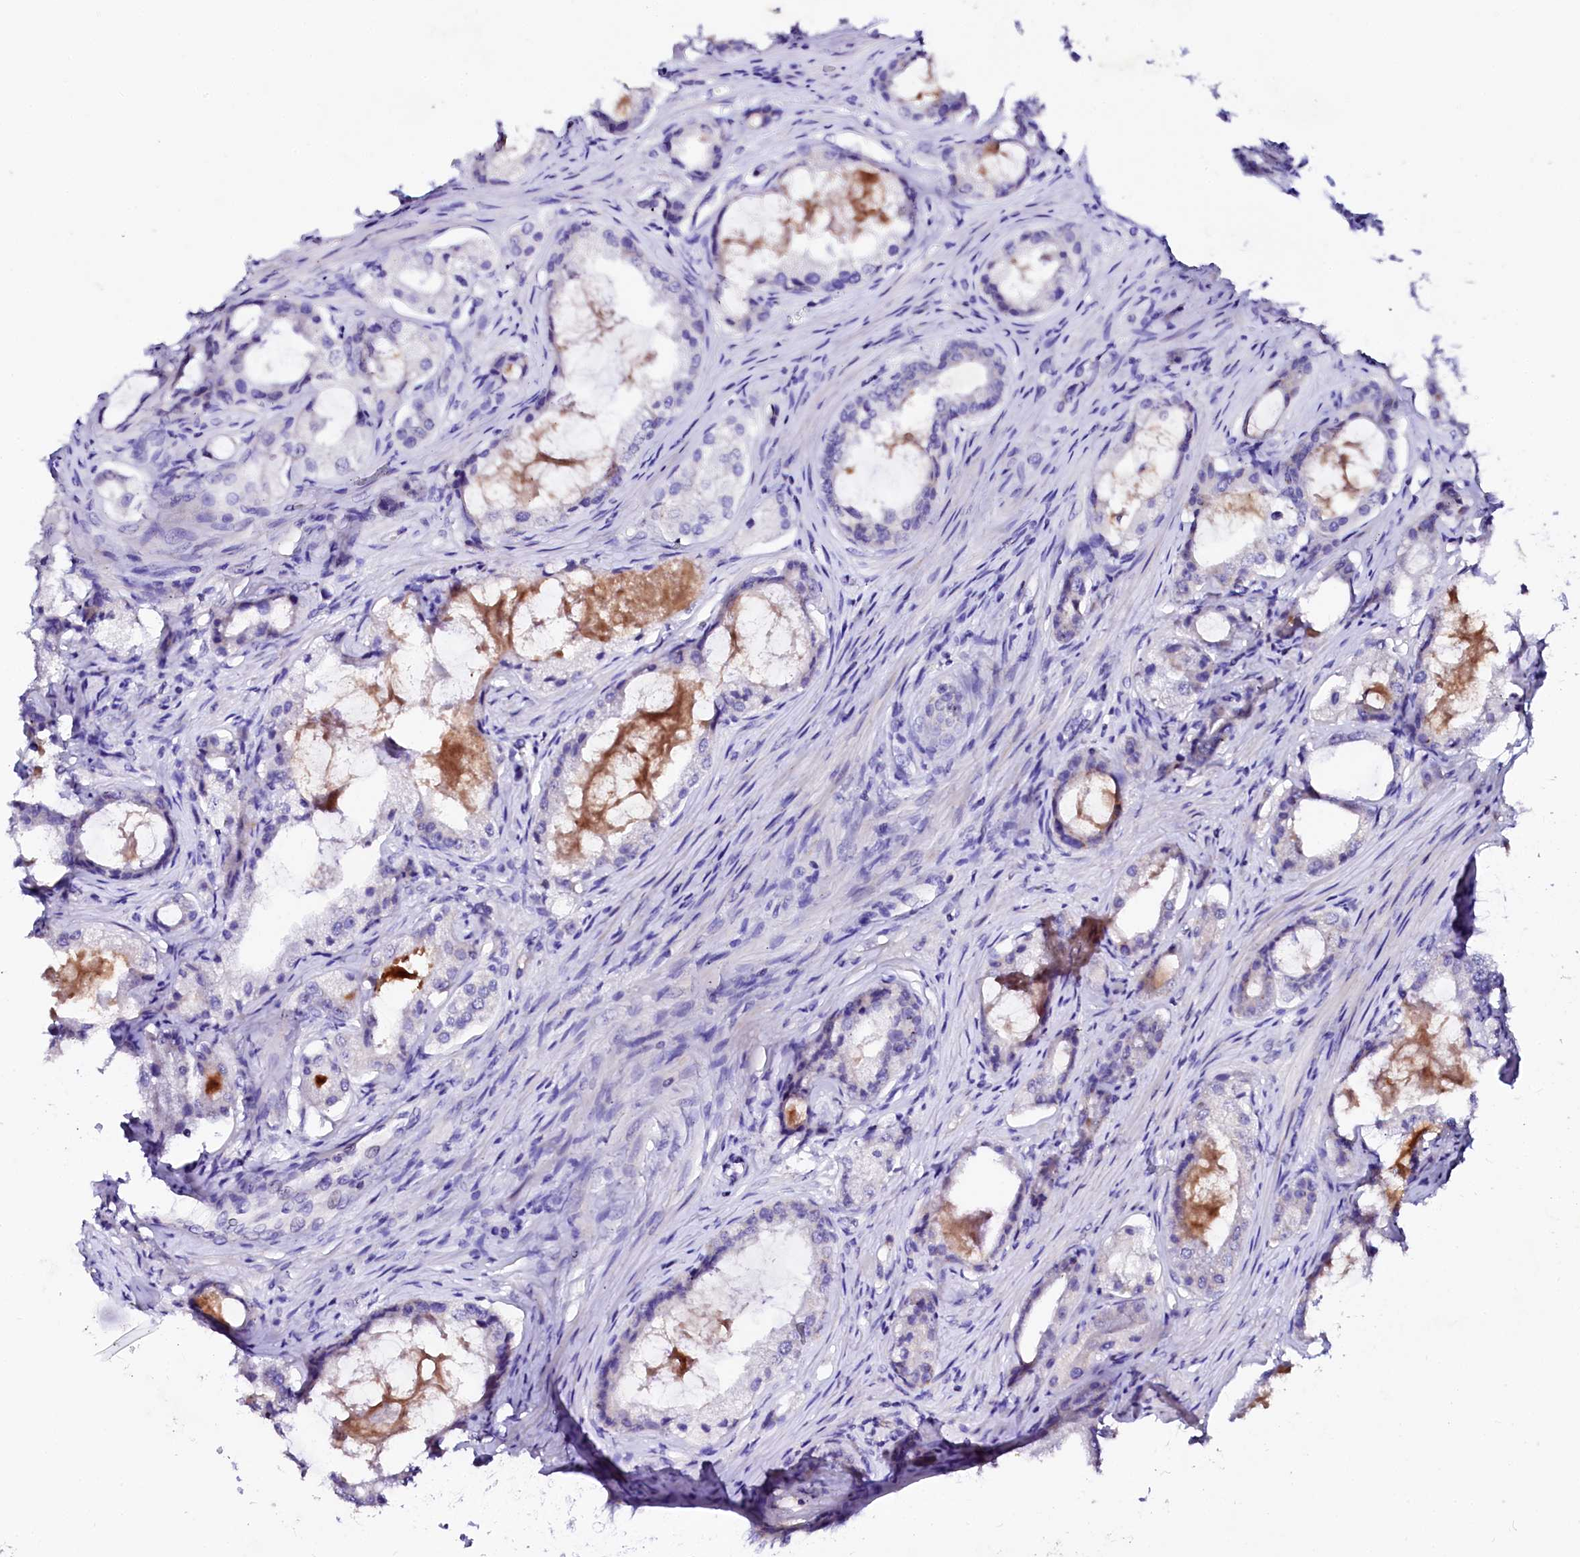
{"staining": {"intensity": "negative", "quantity": "none", "location": "none"}, "tissue": "prostate cancer", "cell_type": "Tumor cells", "image_type": "cancer", "snomed": [{"axis": "morphology", "description": "Adenocarcinoma, Low grade"}, {"axis": "topography", "description": "Prostate"}], "caption": "Tumor cells are negative for brown protein staining in adenocarcinoma (low-grade) (prostate).", "gene": "NALF1", "patient": {"sex": "male", "age": 68}}